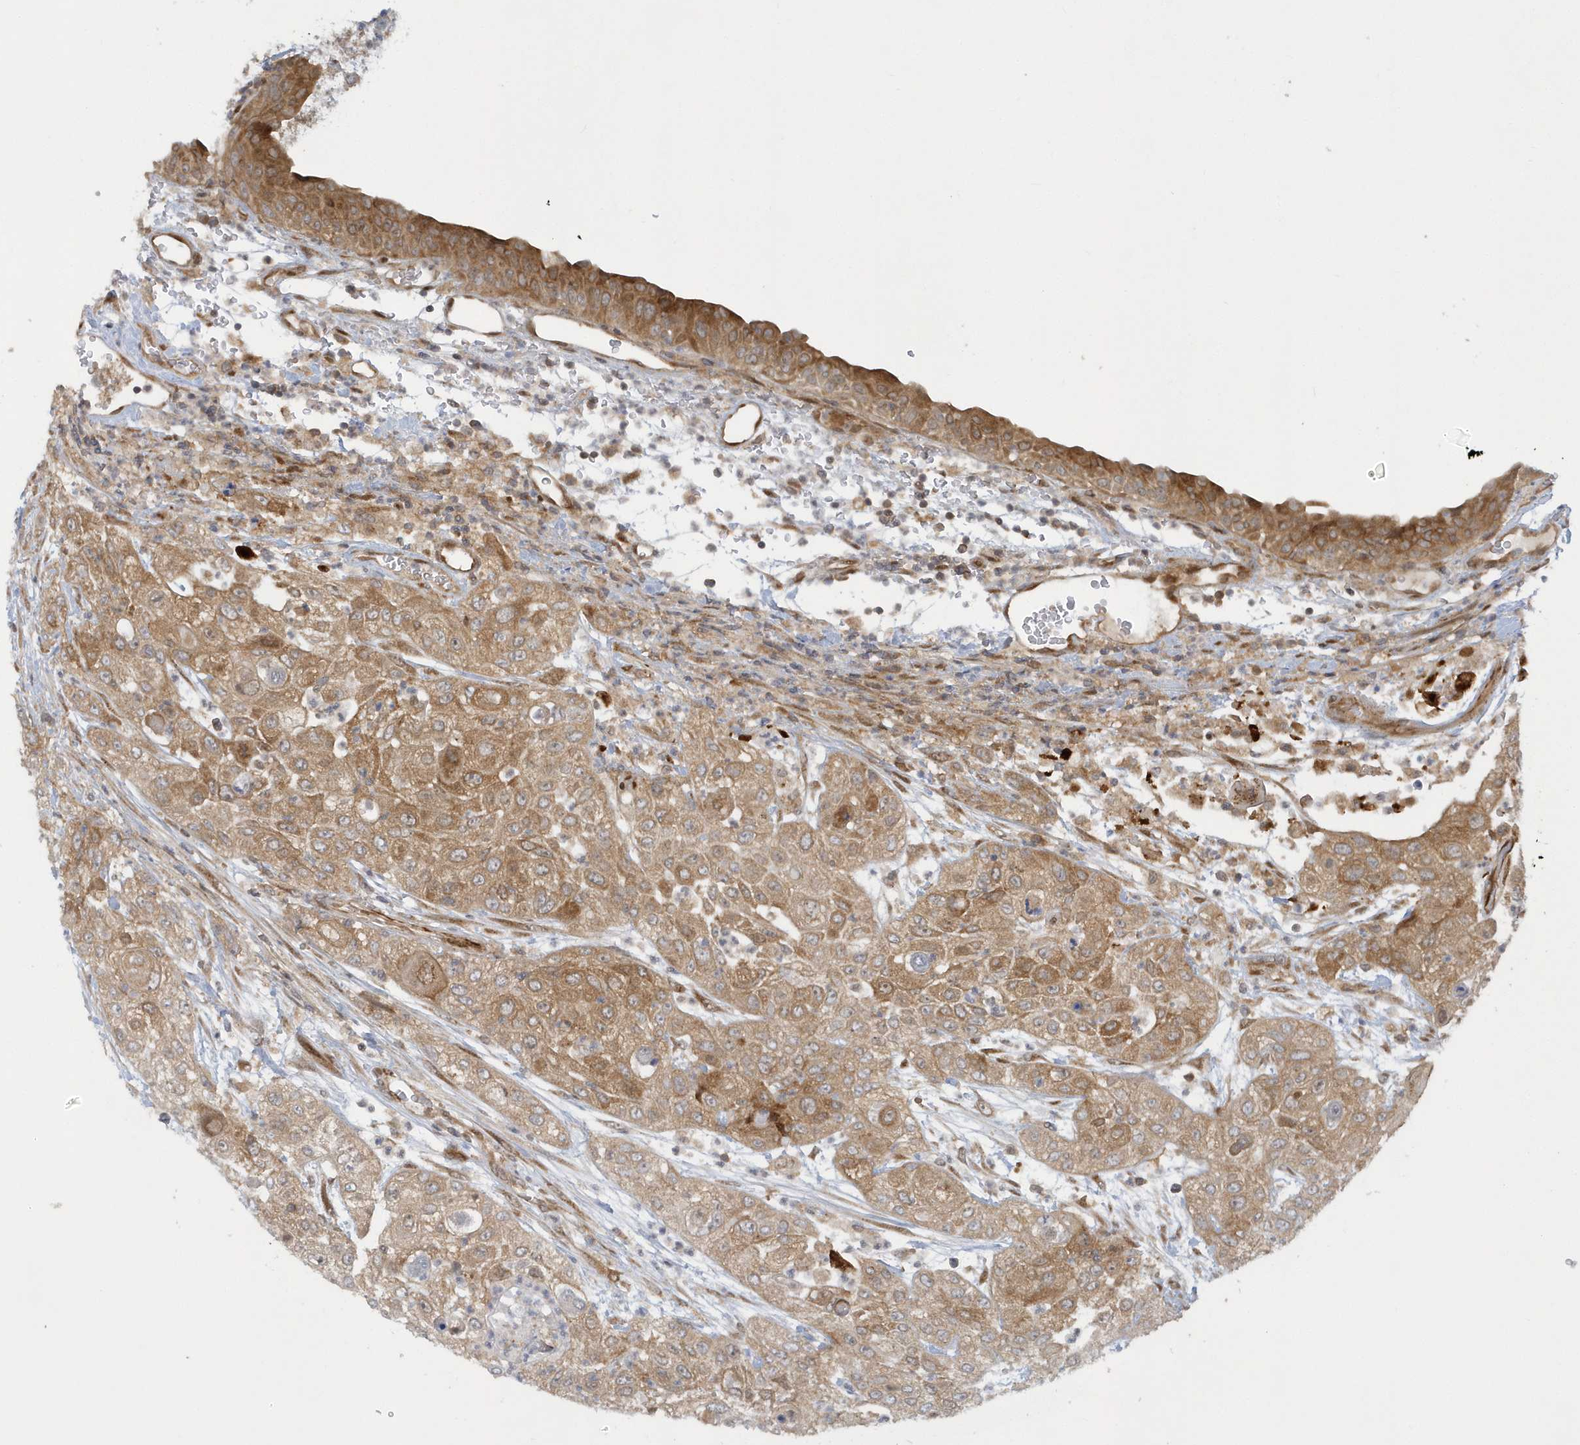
{"staining": {"intensity": "moderate", "quantity": ">75%", "location": "cytoplasmic/membranous"}, "tissue": "urothelial cancer", "cell_type": "Tumor cells", "image_type": "cancer", "snomed": [{"axis": "morphology", "description": "Urothelial carcinoma, High grade"}, {"axis": "topography", "description": "Urinary bladder"}], "caption": "A photomicrograph of human urothelial cancer stained for a protein displays moderate cytoplasmic/membranous brown staining in tumor cells.", "gene": "ATG4A", "patient": {"sex": "female", "age": 79}}